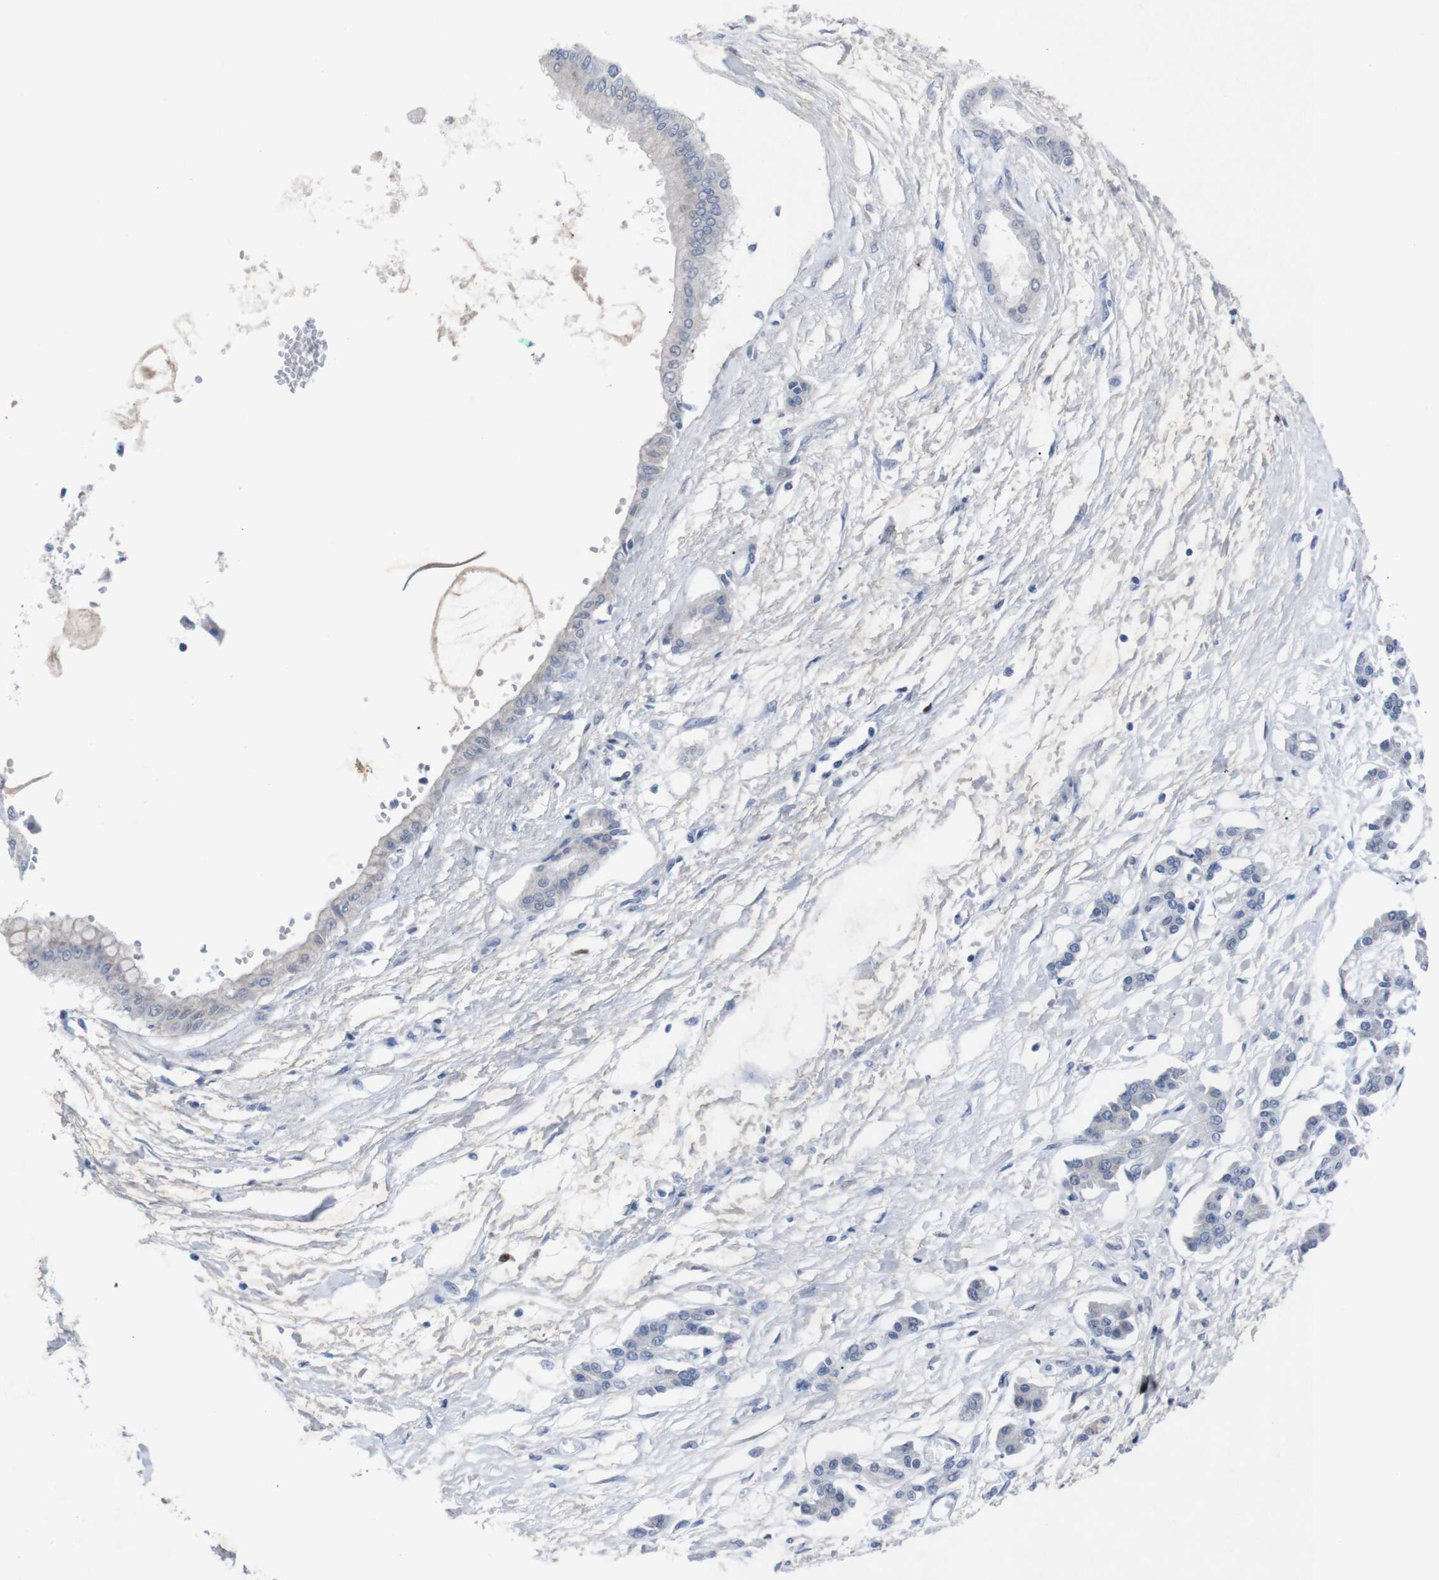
{"staining": {"intensity": "negative", "quantity": "none", "location": "none"}, "tissue": "pancreatic cancer", "cell_type": "Tumor cells", "image_type": "cancer", "snomed": [{"axis": "morphology", "description": "Adenocarcinoma, NOS"}, {"axis": "topography", "description": "Pancreas"}], "caption": "IHC of adenocarcinoma (pancreatic) reveals no expression in tumor cells.", "gene": "IRF4", "patient": {"sex": "male", "age": 56}}